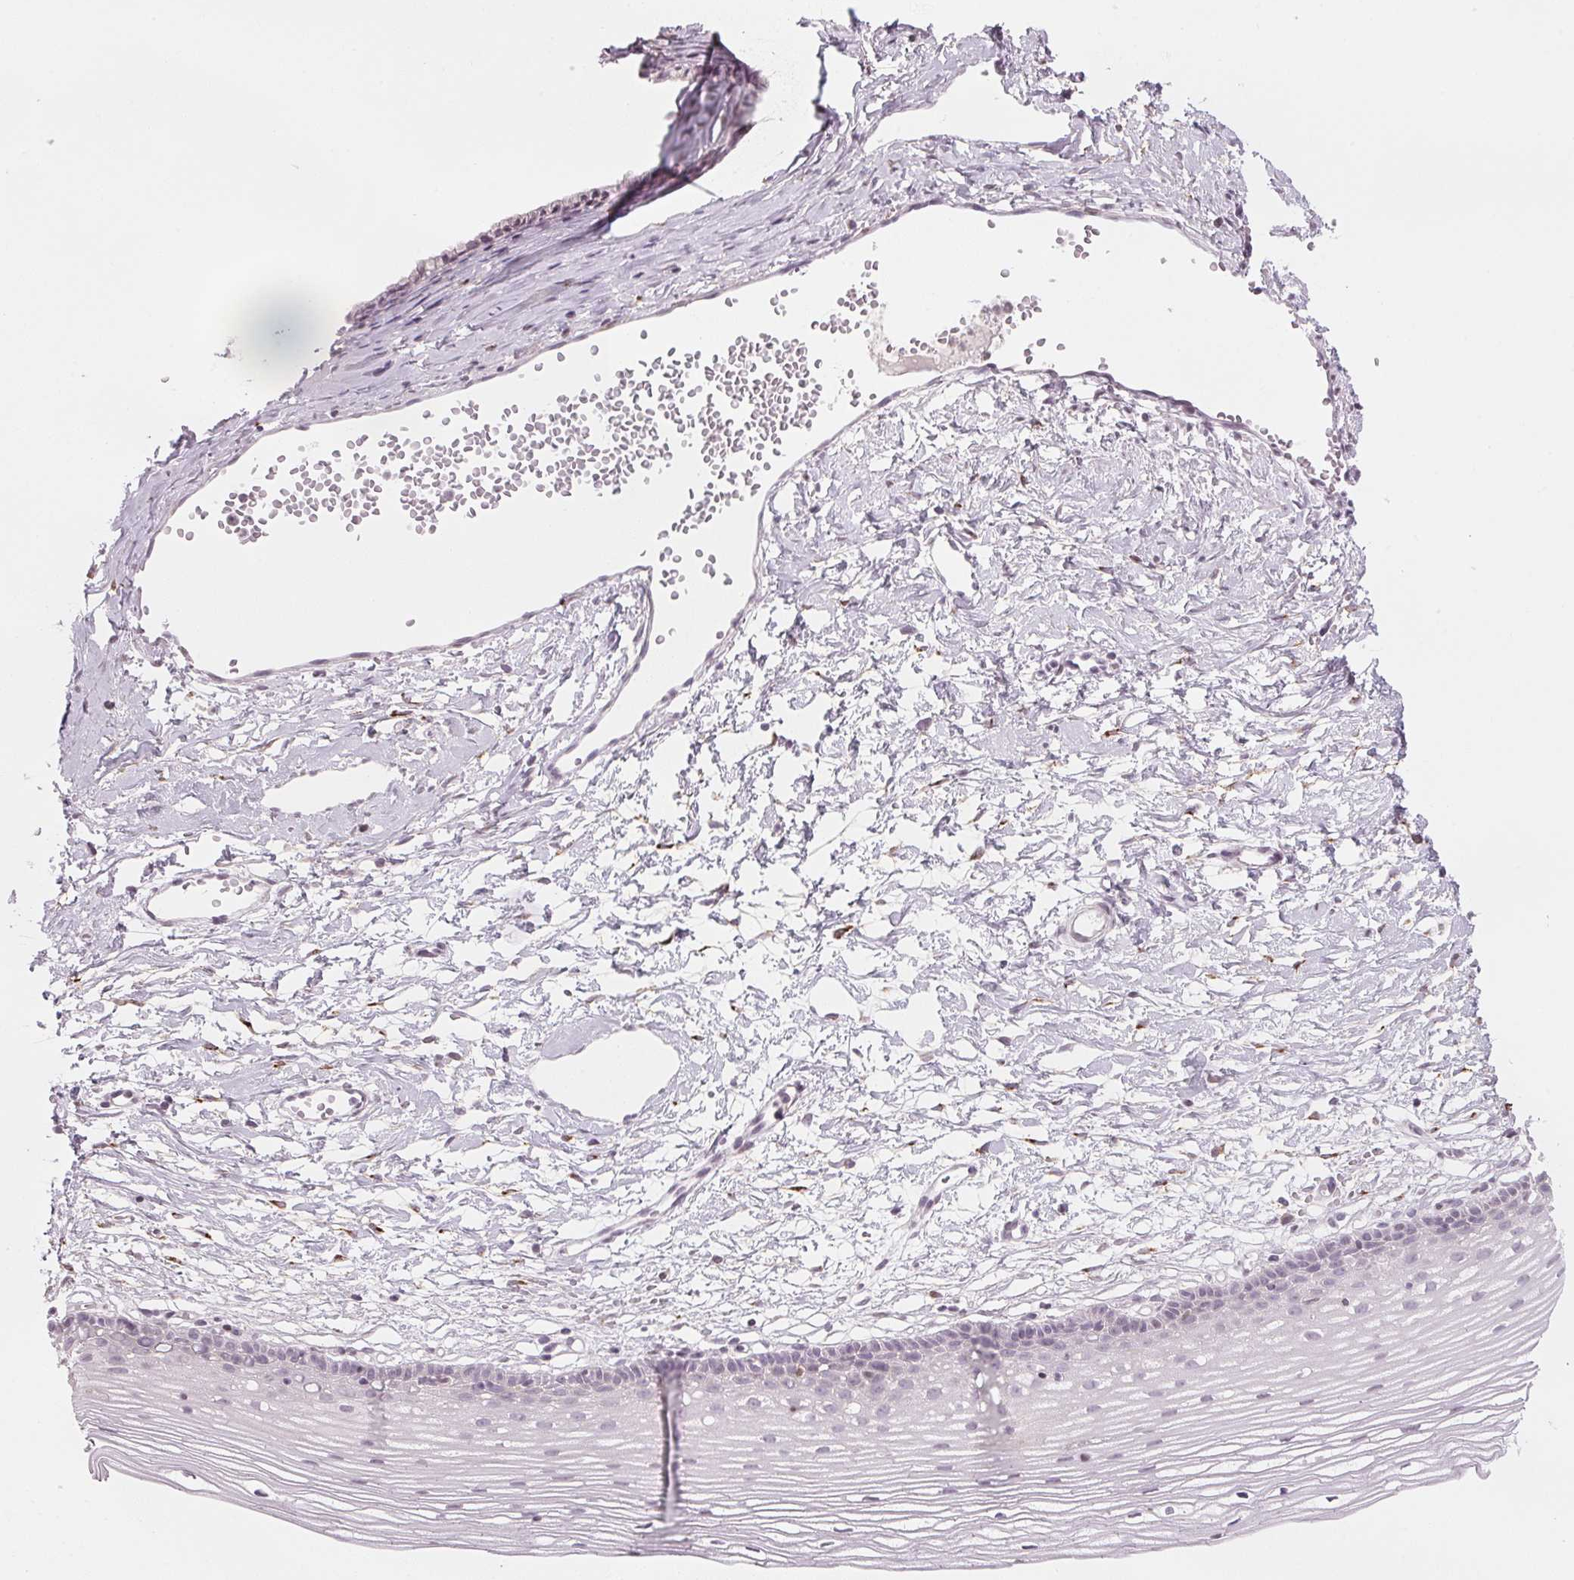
{"staining": {"intensity": "negative", "quantity": "none", "location": "none"}, "tissue": "cervix", "cell_type": "Squamous epithelial cells", "image_type": "normal", "snomed": [{"axis": "morphology", "description": "Normal tissue, NOS"}, {"axis": "topography", "description": "Cervix"}], "caption": "High power microscopy histopathology image of an immunohistochemistry (IHC) histopathology image of normal cervix, revealing no significant positivity in squamous epithelial cells.", "gene": "SFRP4", "patient": {"sex": "female", "age": 40}}